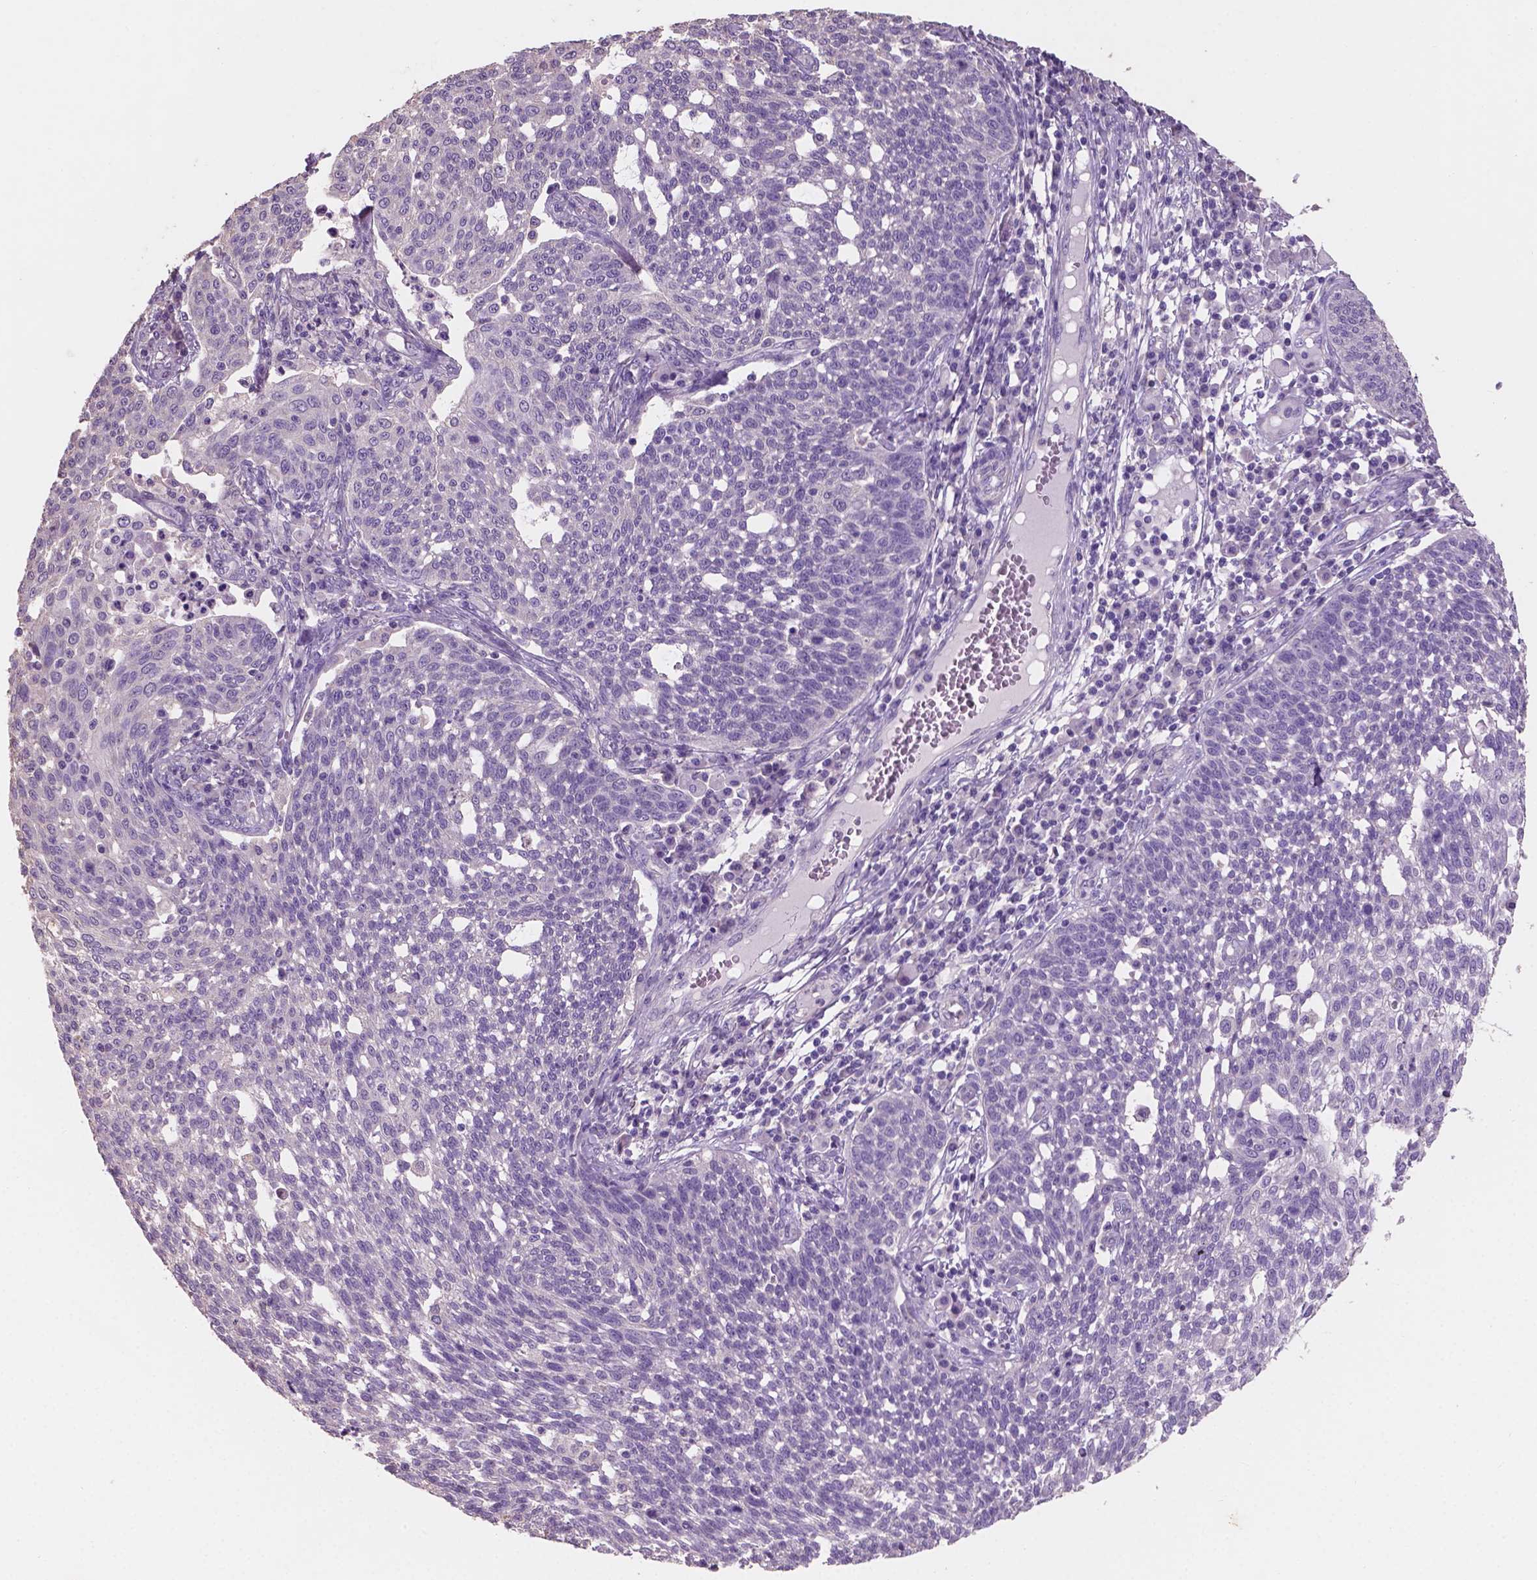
{"staining": {"intensity": "negative", "quantity": "none", "location": "none"}, "tissue": "cervical cancer", "cell_type": "Tumor cells", "image_type": "cancer", "snomed": [{"axis": "morphology", "description": "Squamous cell carcinoma, NOS"}, {"axis": "topography", "description": "Cervix"}], "caption": "Tumor cells show no significant protein staining in cervical cancer. (IHC, brightfield microscopy, high magnification).", "gene": "SBSN", "patient": {"sex": "female", "age": 34}}